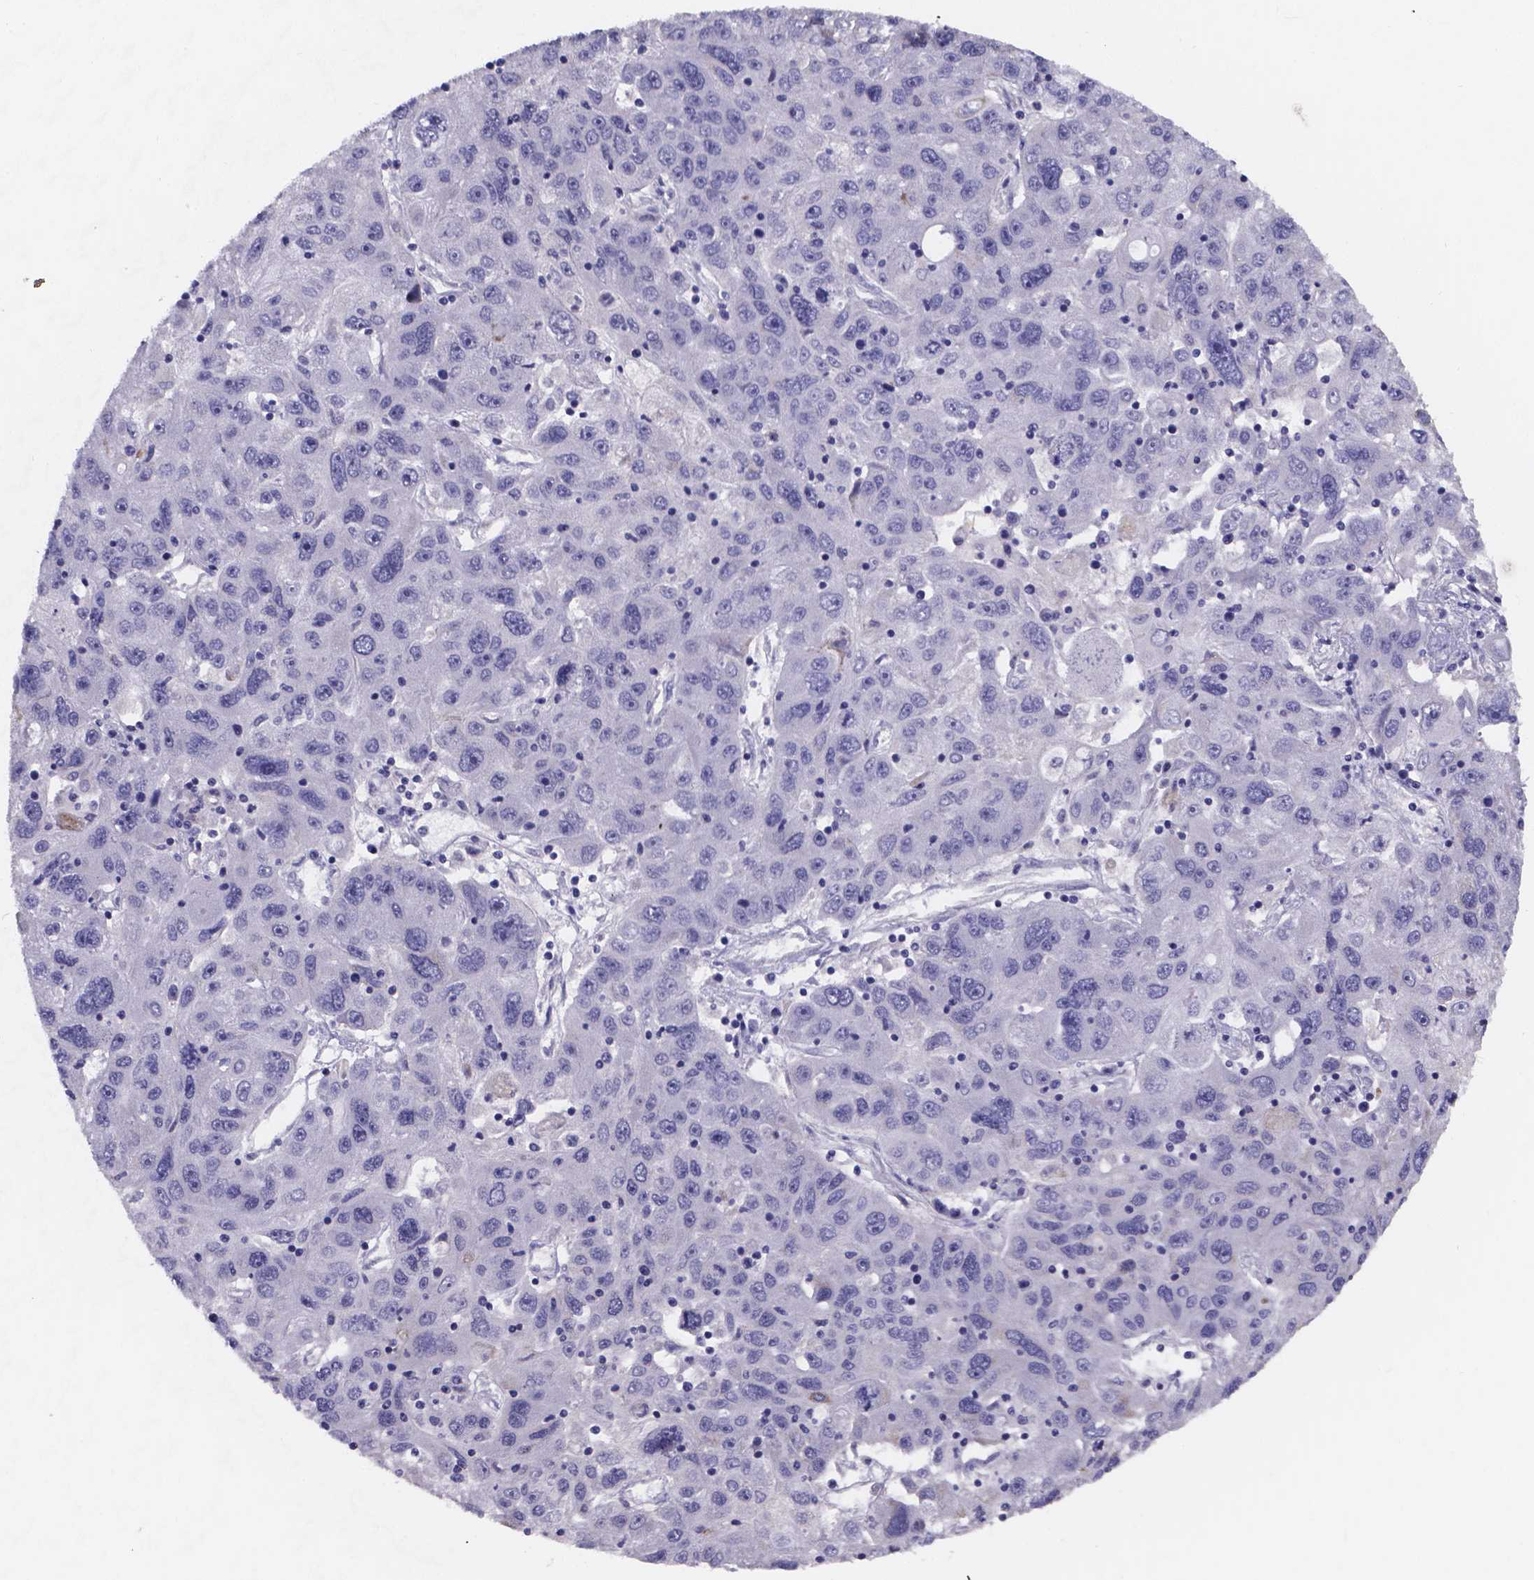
{"staining": {"intensity": "negative", "quantity": "none", "location": "none"}, "tissue": "stomach cancer", "cell_type": "Tumor cells", "image_type": "cancer", "snomed": [{"axis": "morphology", "description": "Adenocarcinoma, NOS"}, {"axis": "topography", "description": "Stomach"}], "caption": "Tumor cells are negative for protein expression in human stomach cancer (adenocarcinoma). (Stains: DAB (3,3'-diaminobenzidine) immunohistochemistry (IHC) with hematoxylin counter stain, Microscopy: brightfield microscopy at high magnification).", "gene": "PAH", "patient": {"sex": "male", "age": 56}}